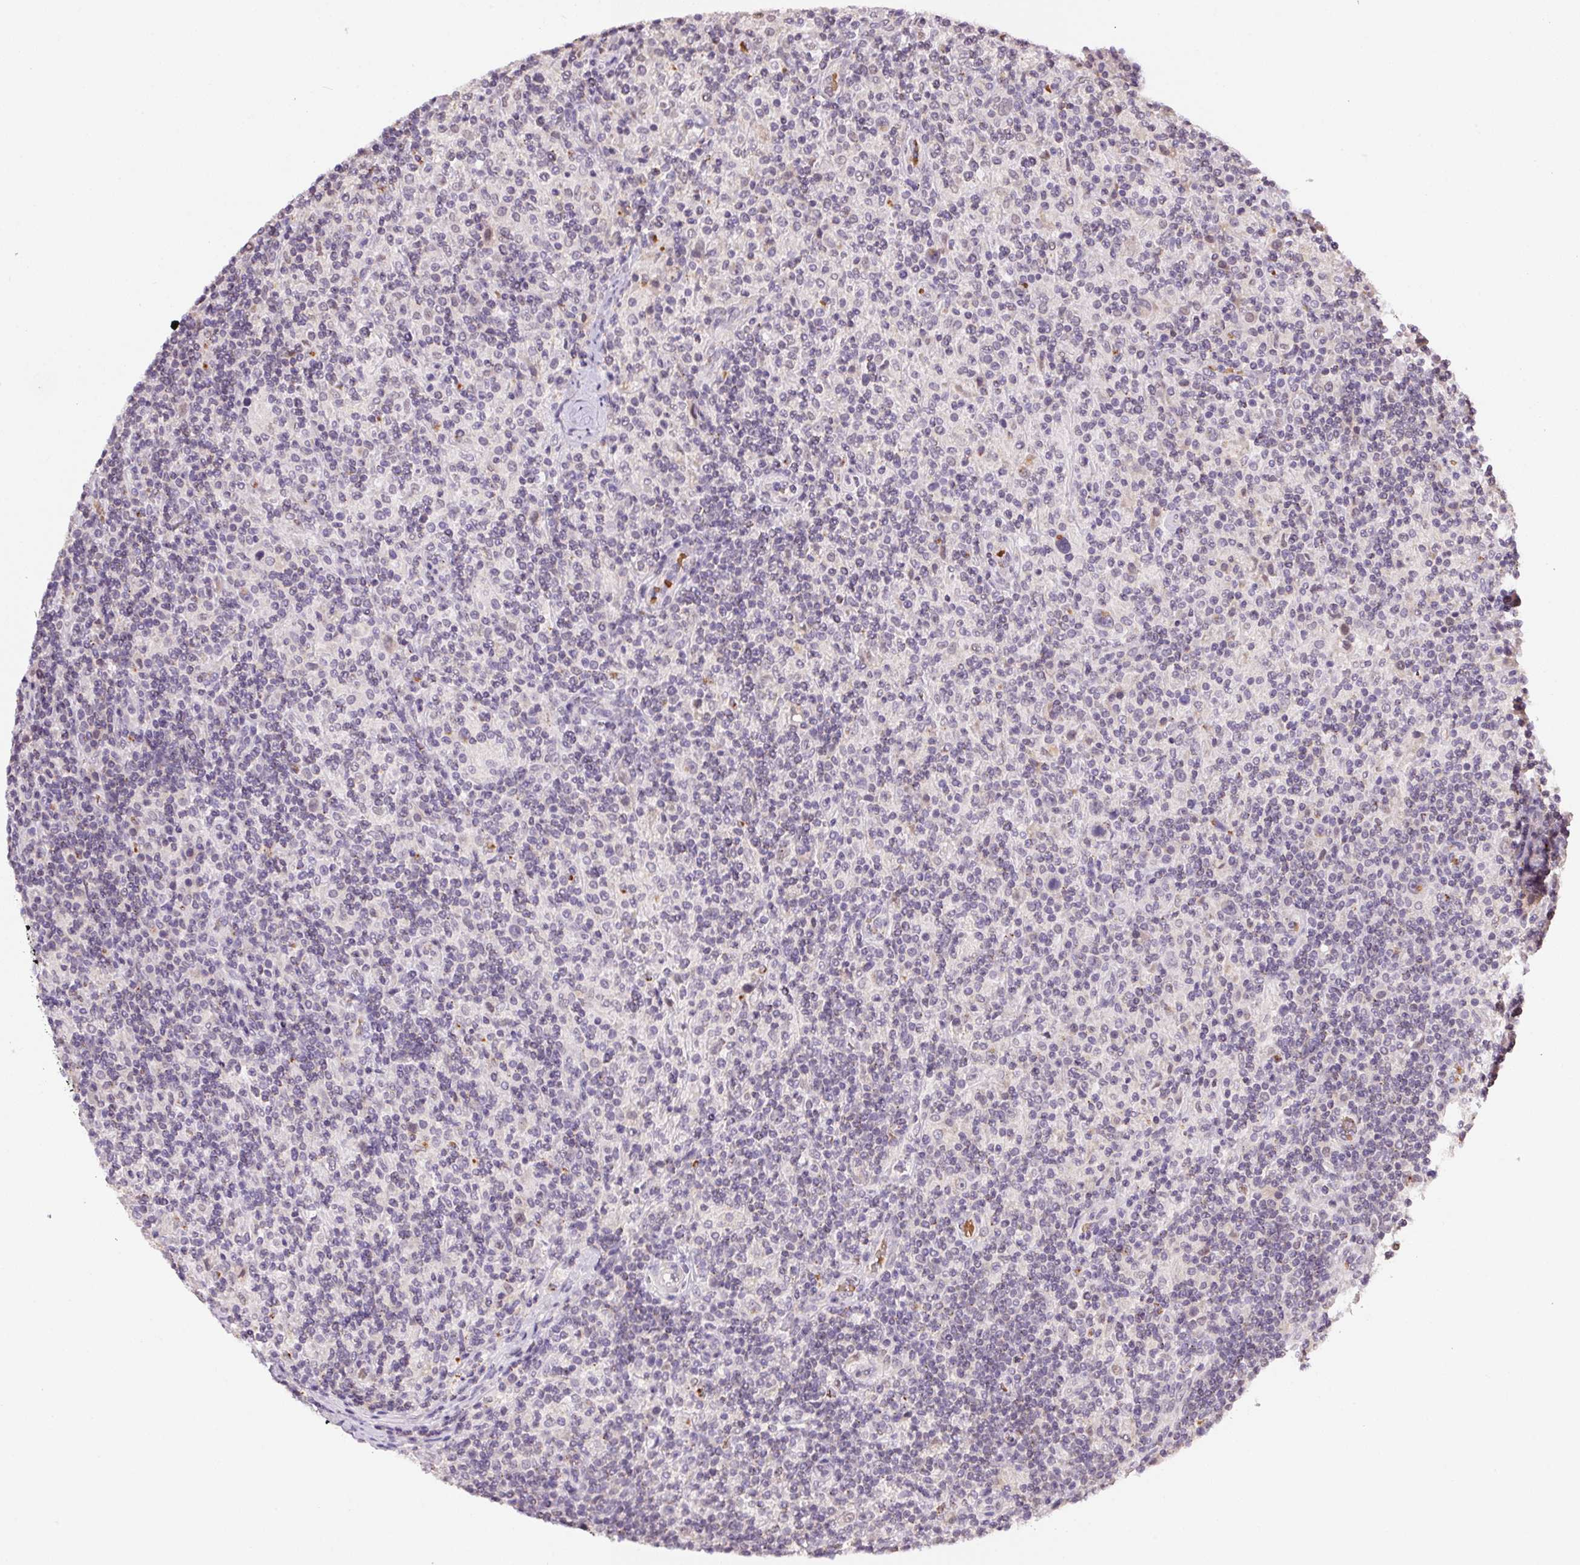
{"staining": {"intensity": "negative", "quantity": "none", "location": "none"}, "tissue": "lymphoma", "cell_type": "Tumor cells", "image_type": "cancer", "snomed": [{"axis": "morphology", "description": "Hodgkin's disease, NOS"}, {"axis": "topography", "description": "Lymph node"}], "caption": "Immunohistochemistry (IHC) image of human lymphoma stained for a protein (brown), which exhibits no staining in tumor cells.", "gene": "METTL13", "patient": {"sex": "male", "age": 70}}